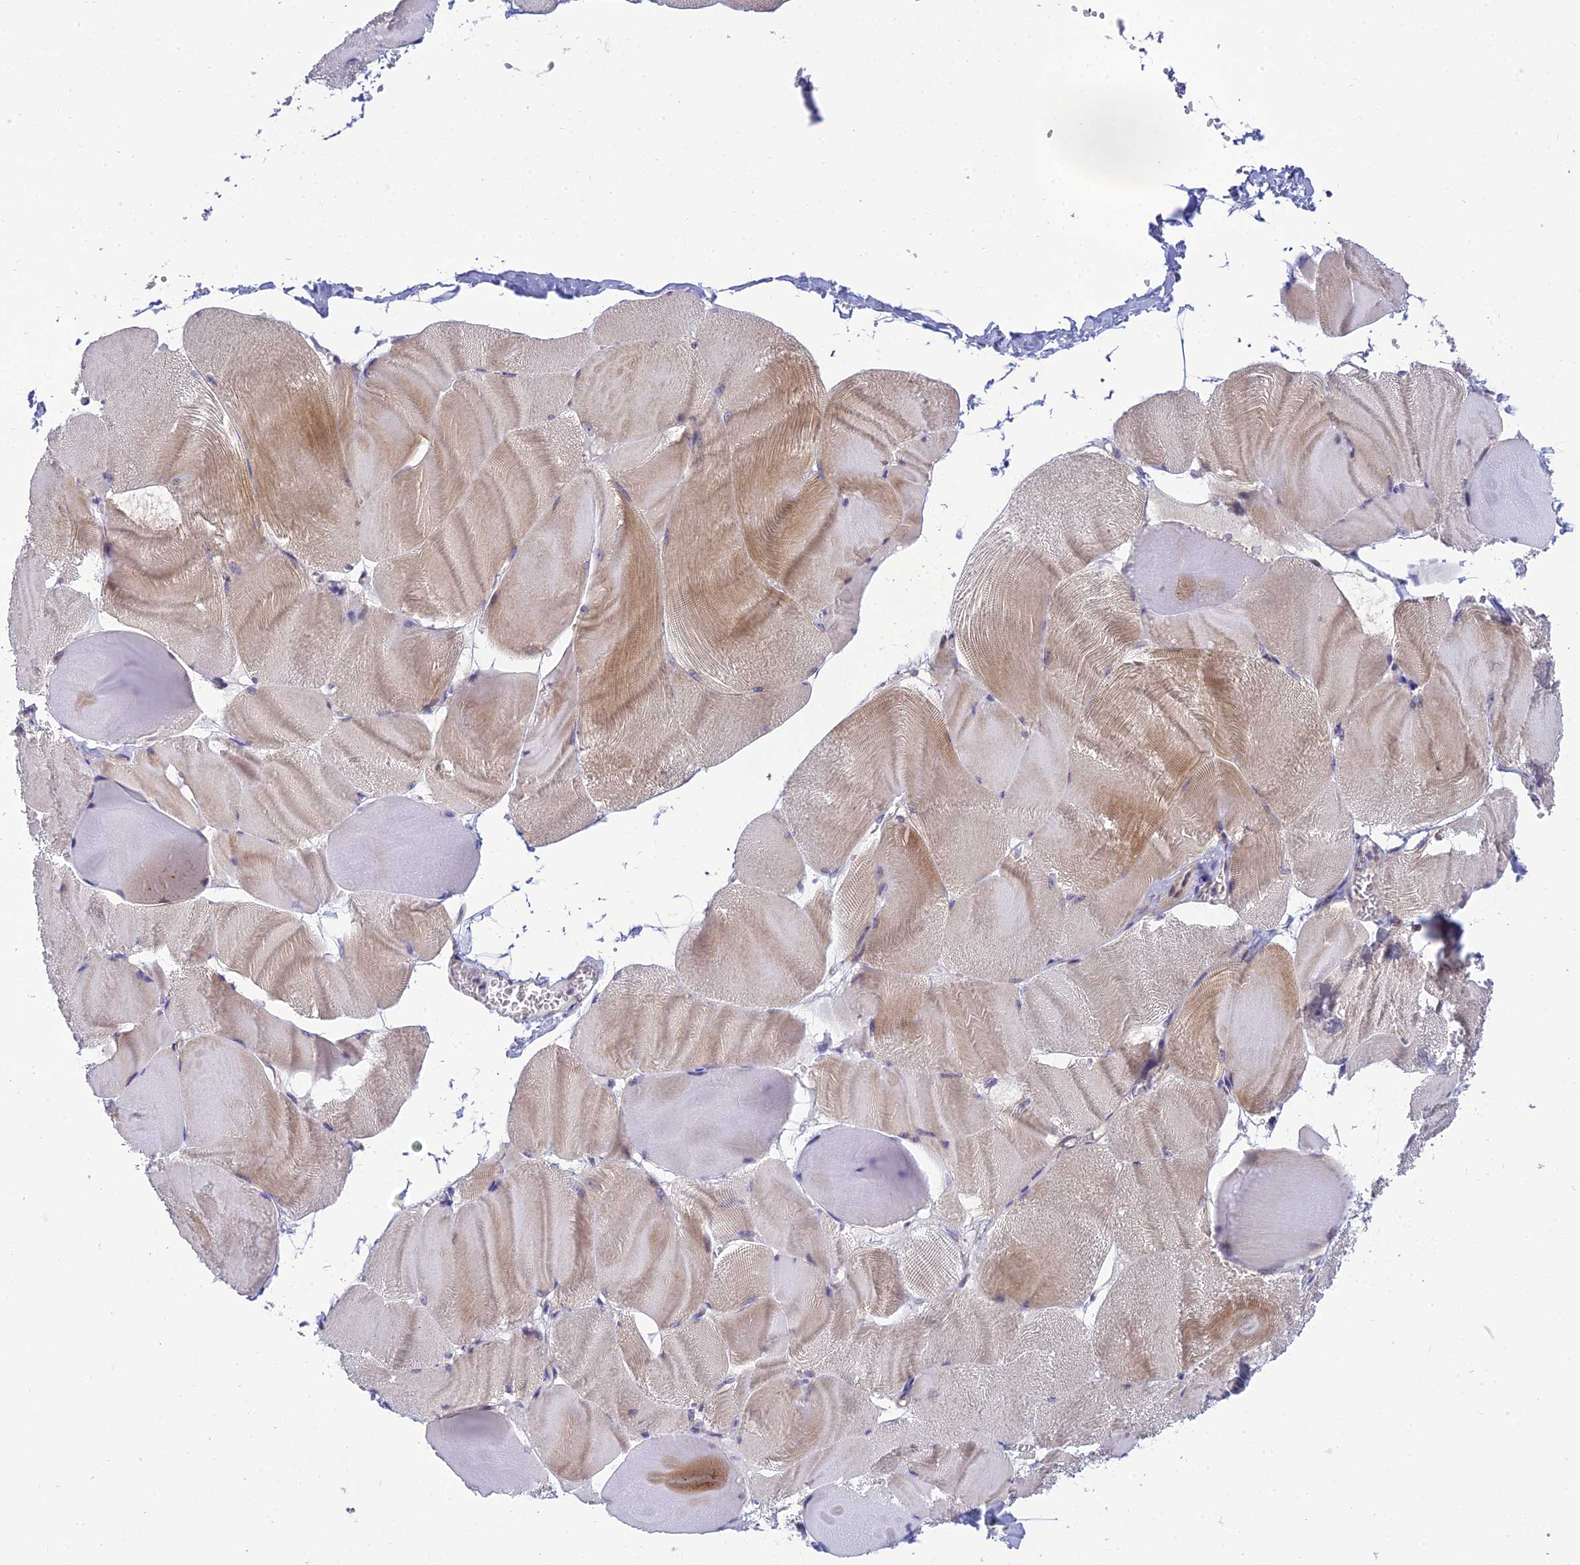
{"staining": {"intensity": "moderate", "quantity": "25%-75%", "location": "cytoplasmic/membranous"}, "tissue": "skeletal muscle", "cell_type": "Myocytes", "image_type": "normal", "snomed": [{"axis": "morphology", "description": "Normal tissue, NOS"}, {"axis": "morphology", "description": "Basal cell carcinoma"}, {"axis": "topography", "description": "Skeletal muscle"}], "caption": "Skeletal muscle stained with immunohistochemistry demonstrates moderate cytoplasmic/membranous positivity in about 25%-75% of myocytes. (DAB = brown stain, brightfield microscopy at high magnification).", "gene": "CLCN7", "patient": {"sex": "female", "age": 64}}